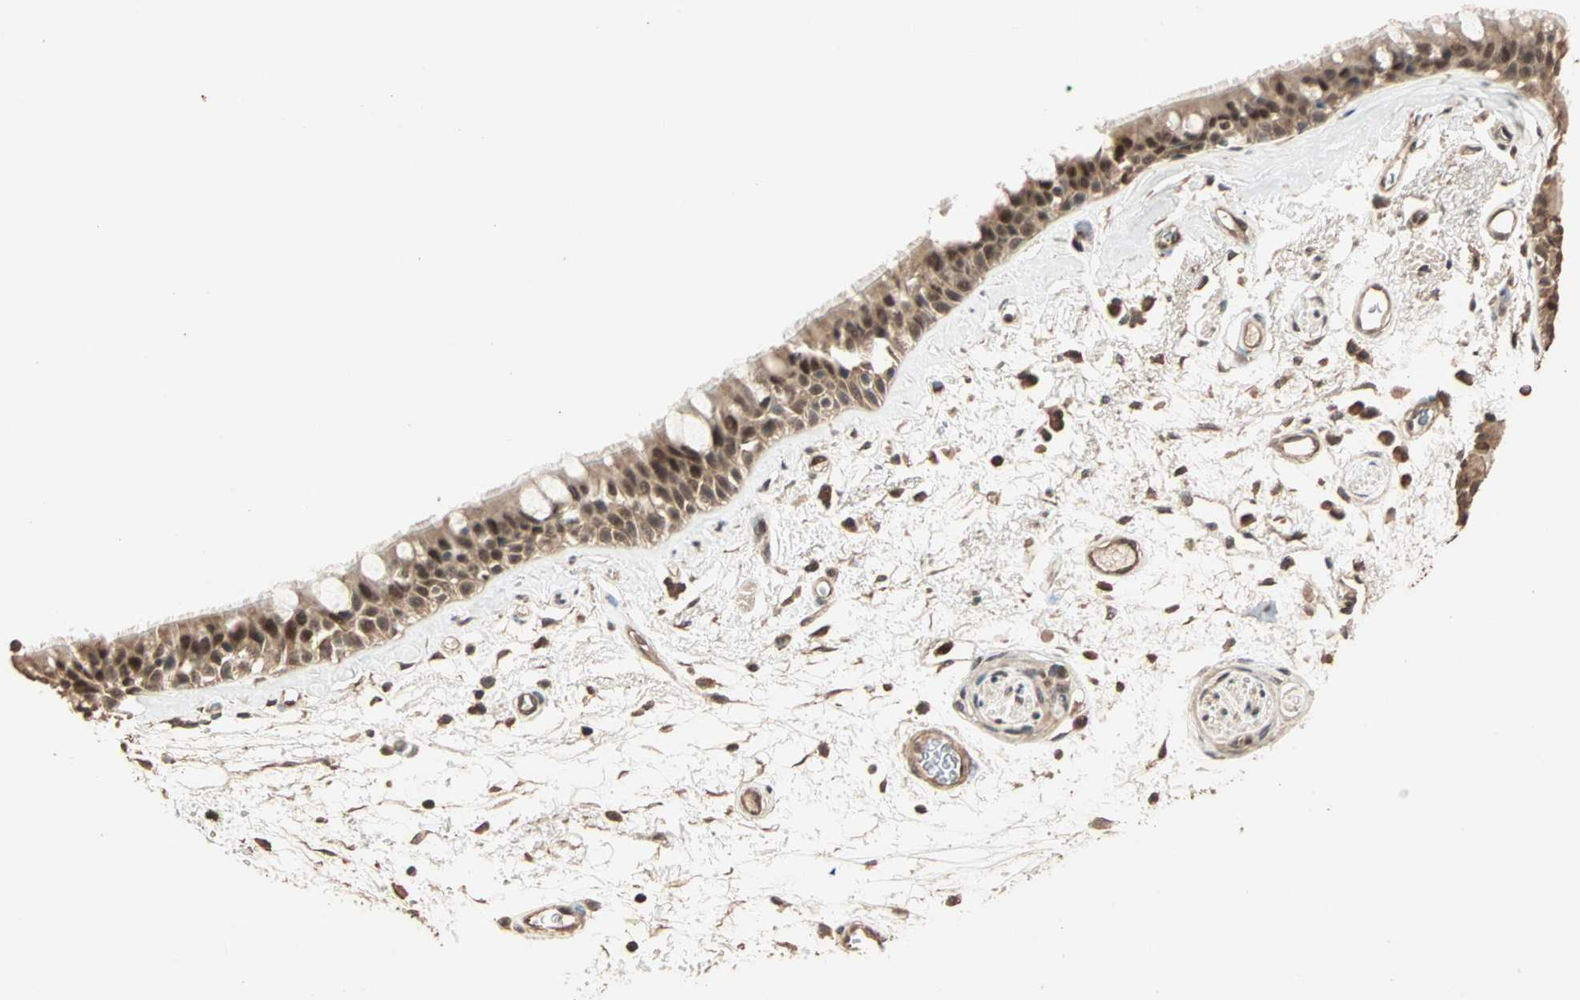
{"staining": {"intensity": "moderate", "quantity": ">75%", "location": "cytoplasmic/membranous,nuclear"}, "tissue": "bronchus", "cell_type": "Respiratory epithelial cells", "image_type": "normal", "snomed": [{"axis": "morphology", "description": "Normal tissue, NOS"}, {"axis": "morphology", "description": "Adenocarcinoma, NOS"}, {"axis": "topography", "description": "Bronchus"}, {"axis": "topography", "description": "Lung"}], "caption": "DAB immunohistochemical staining of normal human bronchus shows moderate cytoplasmic/membranous,nuclear protein positivity in about >75% of respiratory epithelial cells.", "gene": "ZBTB33", "patient": {"sex": "female", "age": 54}}